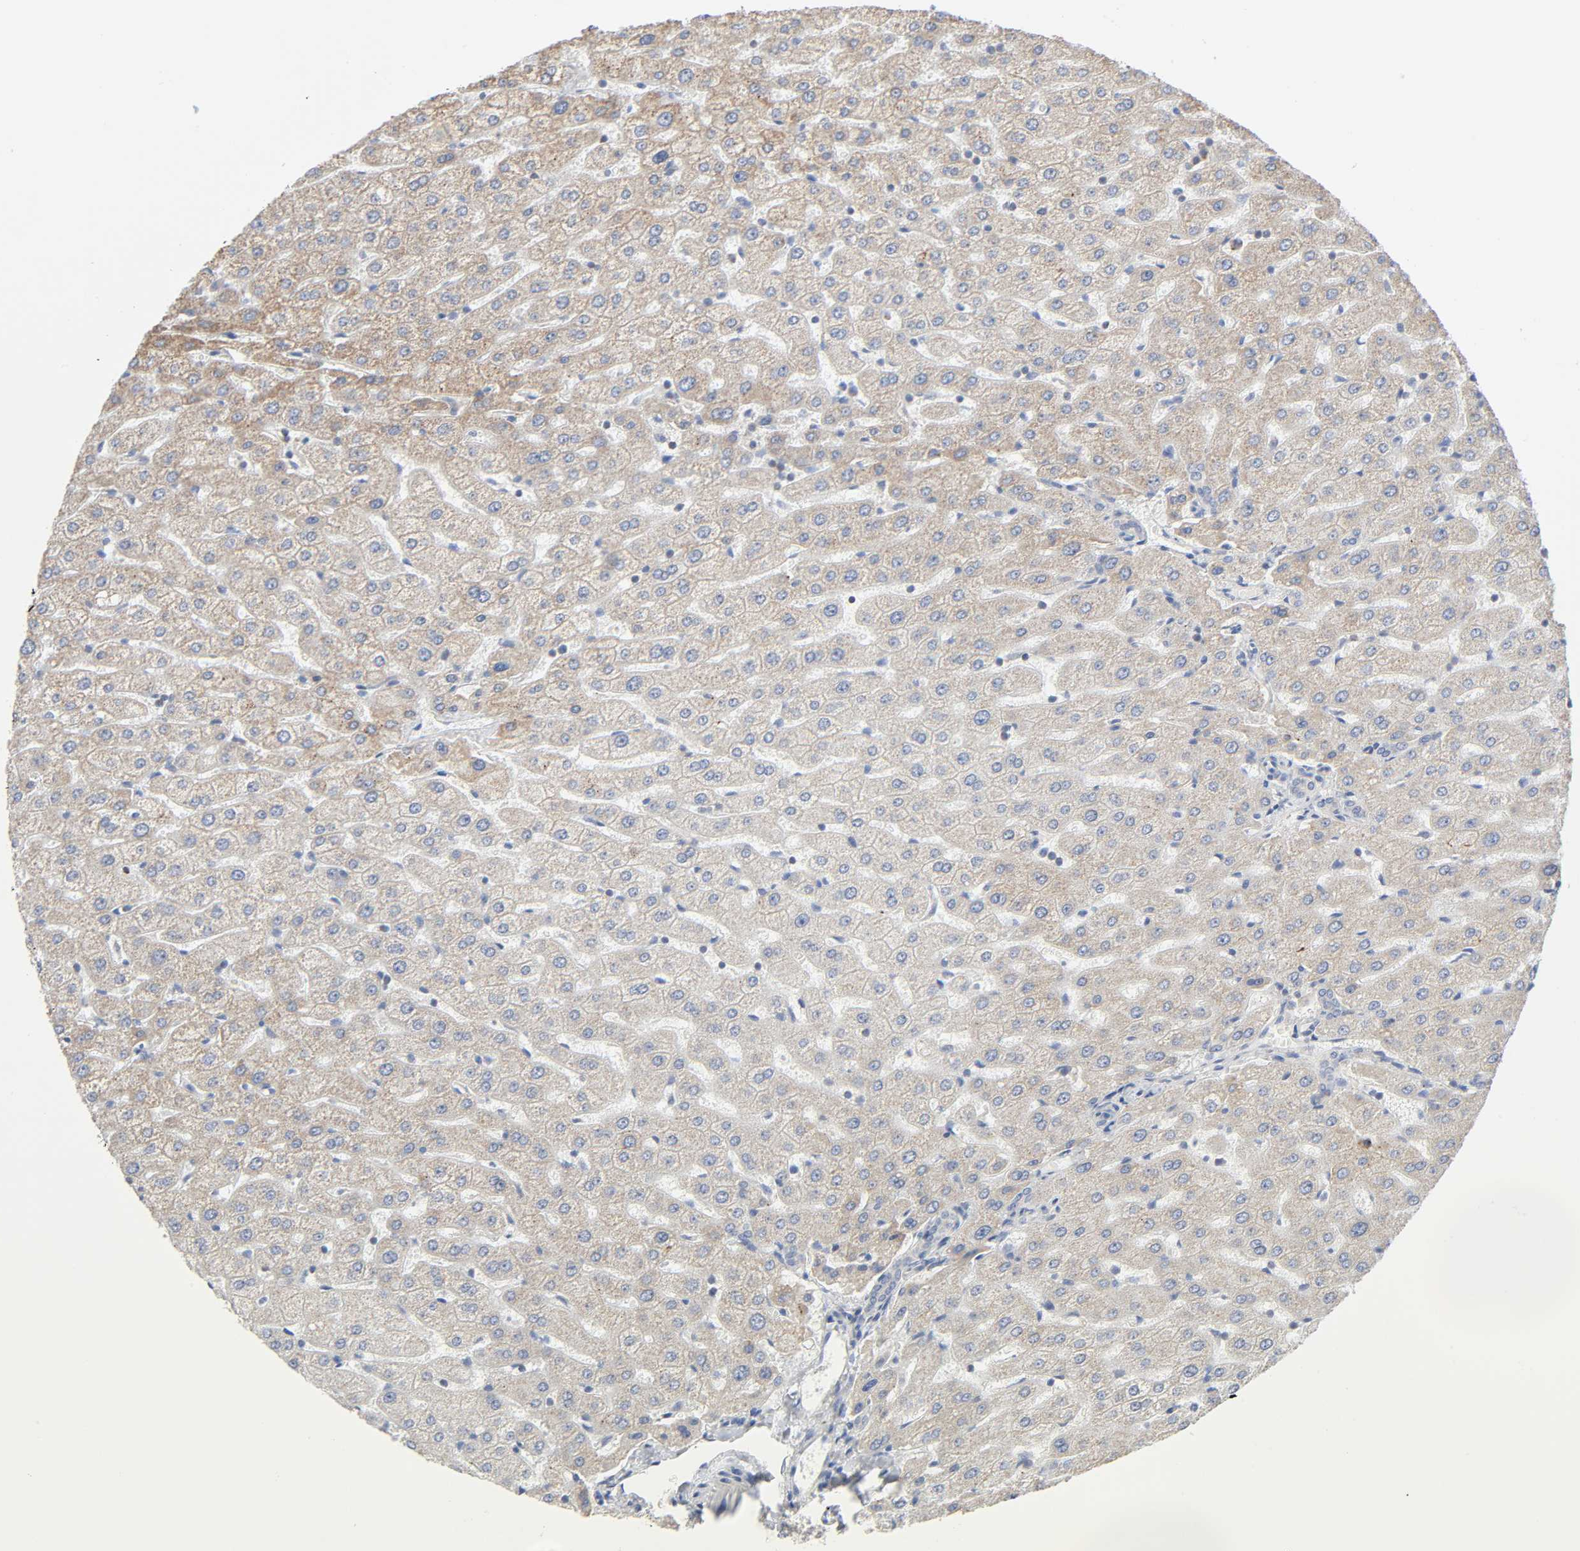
{"staining": {"intensity": "negative", "quantity": "none", "location": "none"}, "tissue": "liver", "cell_type": "Cholangiocytes", "image_type": "normal", "snomed": [{"axis": "morphology", "description": "Normal tissue, NOS"}, {"axis": "morphology", "description": "Fibrosis, NOS"}, {"axis": "topography", "description": "Liver"}], "caption": "Cholangiocytes are negative for protein expression in normal human liver.", "gene": "SYT16", "patient": {"sex": "female", "age": 29}}